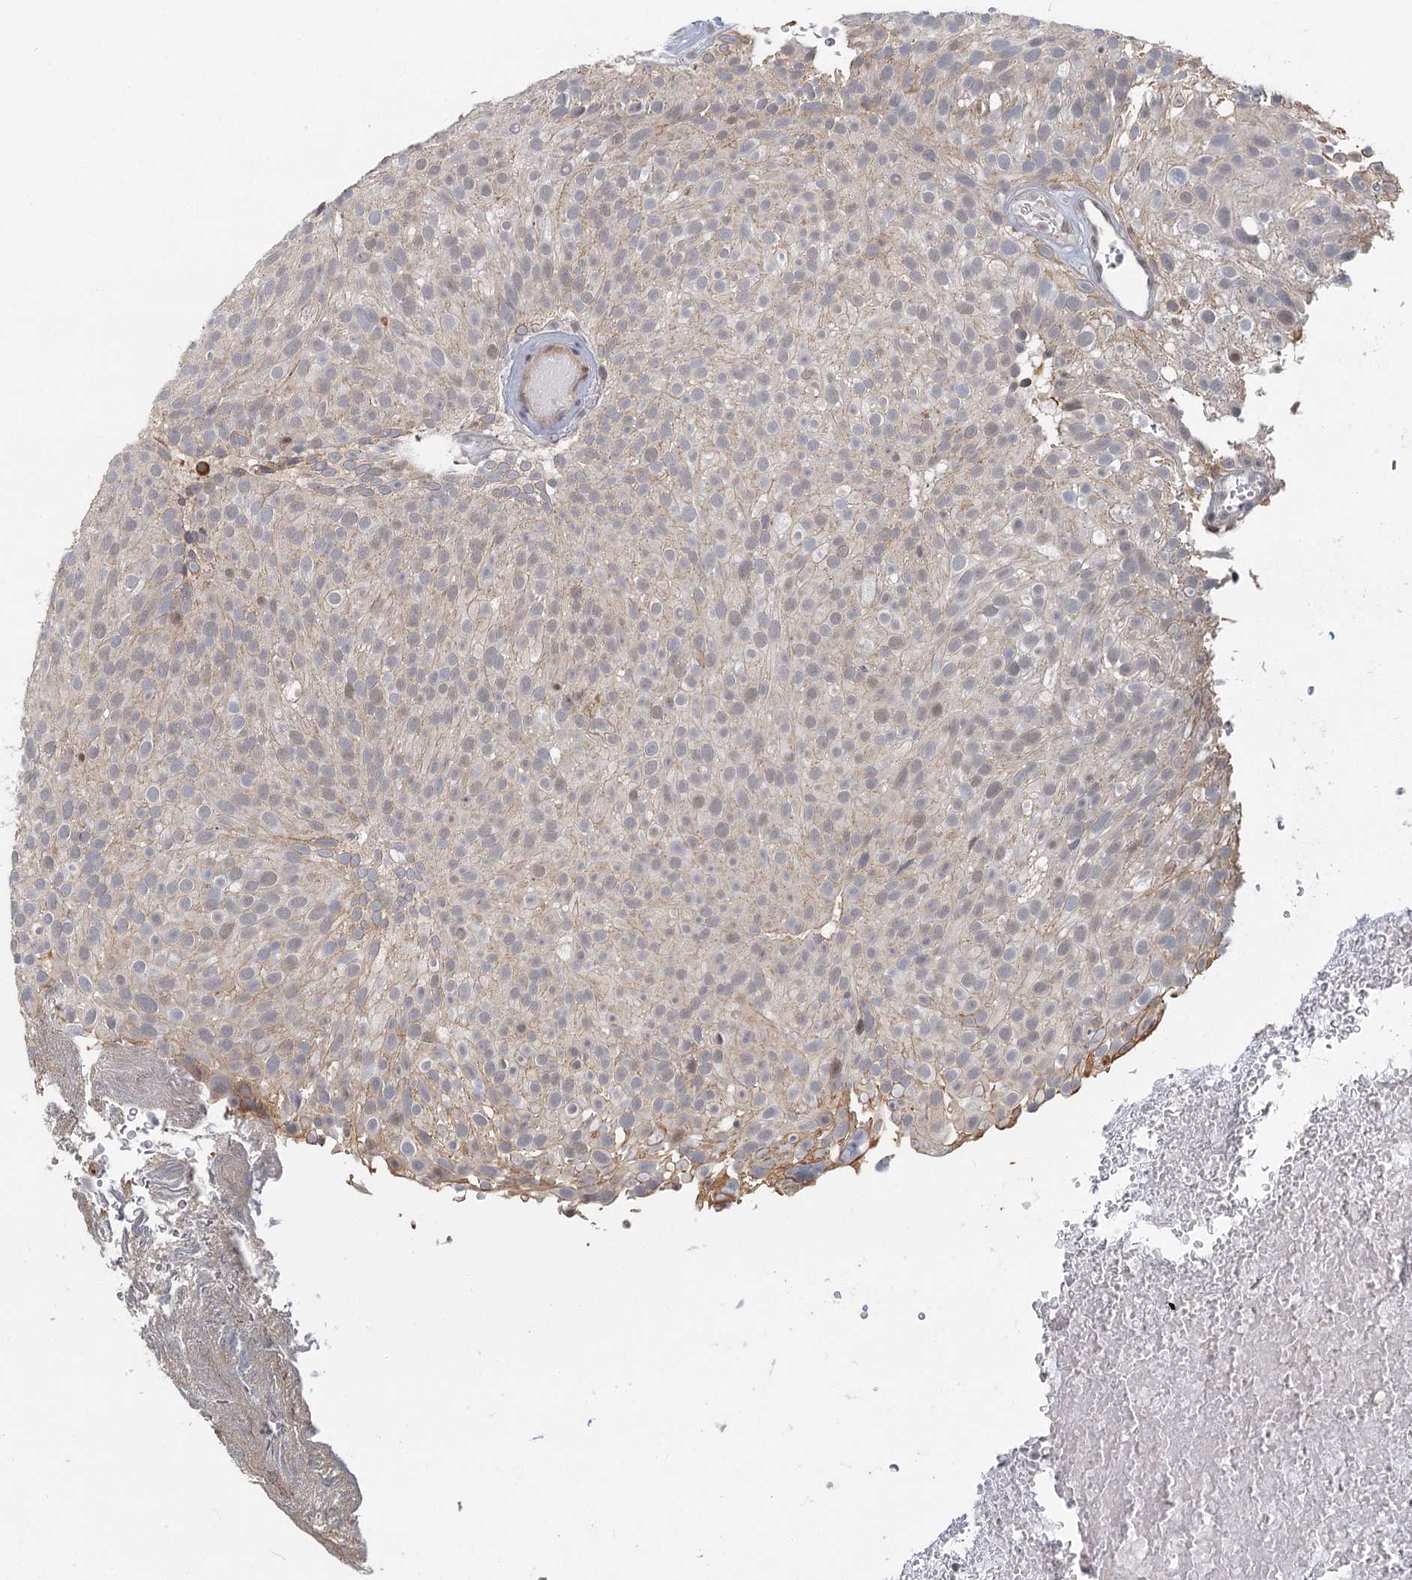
{"staining": {"intensity": "moderate", "quantity": "25%-75%", "location": "nuclear"}, "tissue": "urothelial cancer", "cell_type": "Tumor cells", "image_type": "cancer", "snomed": [{"axis": "morphology", "description": "Urothelial carcinoma, Low grade"}, {"axis": "topography", "description": "Urinary bladder"}], "caption": "Immunohistochemistry (IHC) (DAB (3,3'-diaminobenzidine)) staining of human urothelial cancer demonstrates moderate nuclear protein positivity in approximately 25%-75% of tumor cells.", "gene": "GPATCH11", "patient": {"sex": "male", "age": 78}}